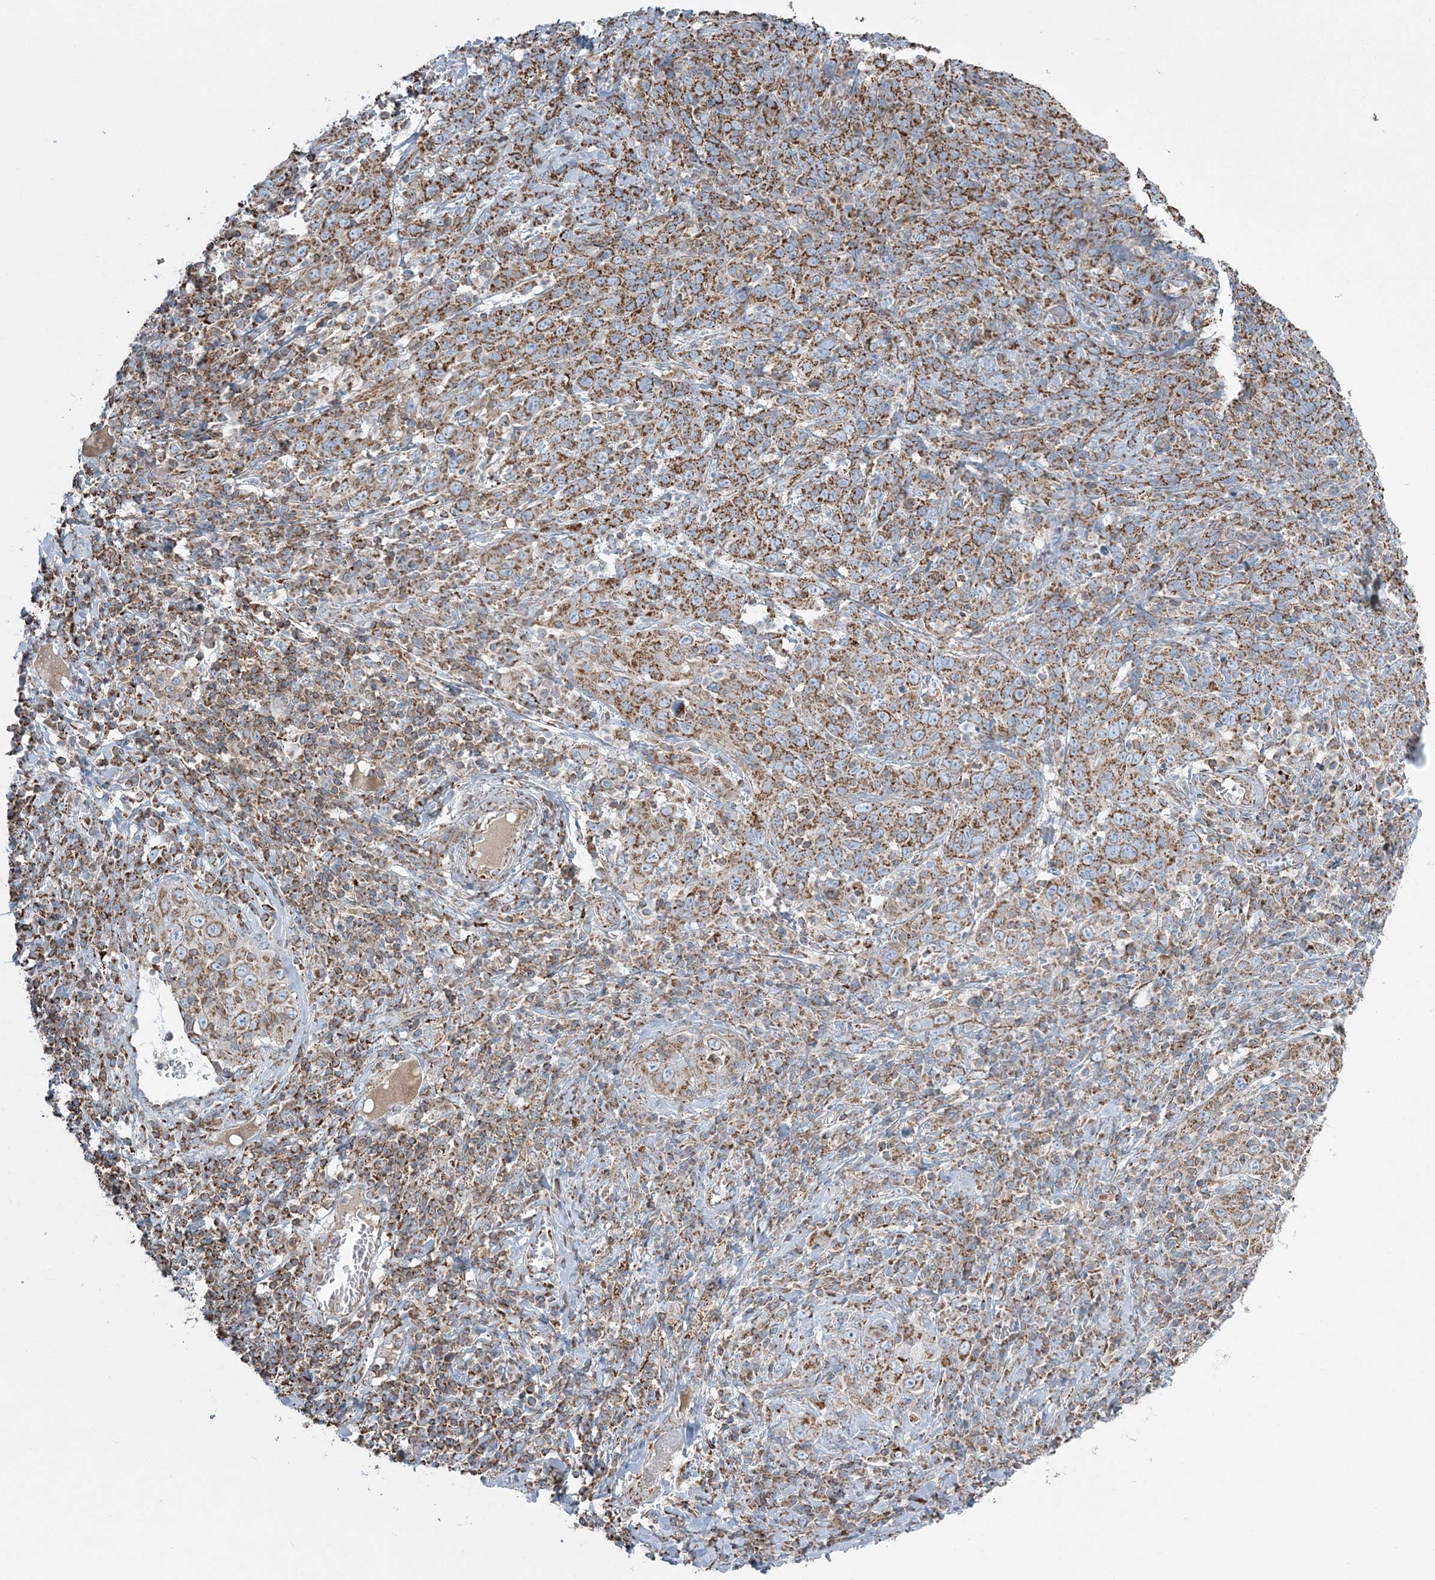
{"staining": {"intensity": "strong", "quantity": ">75%", "location": "cytoplasmic/membranous"}, "tissue": "cervical cancer", "cell_type": "Tumor cells", "image_type": "cancer", "snomed": [{"axis": "morphology", "description": "Squamous cell carcinoma, NOS"}, {"axis": "topography", "description": "Cervix"}], "caption": "Immunohistochemical staining of cervical cancer (squamous cell carcinoma) displays strong cytoplasmic/membranous protein positivity in about >75% of tumor cells. The protein is stained brown, and the nuclei are stained in blue (DAB (3,3'-diaminobenzidine) IHC with brightfield microscopy, high magnification).", "gene": "RAB11FIP3", "patient": {"sex": "female", "age": 46}}